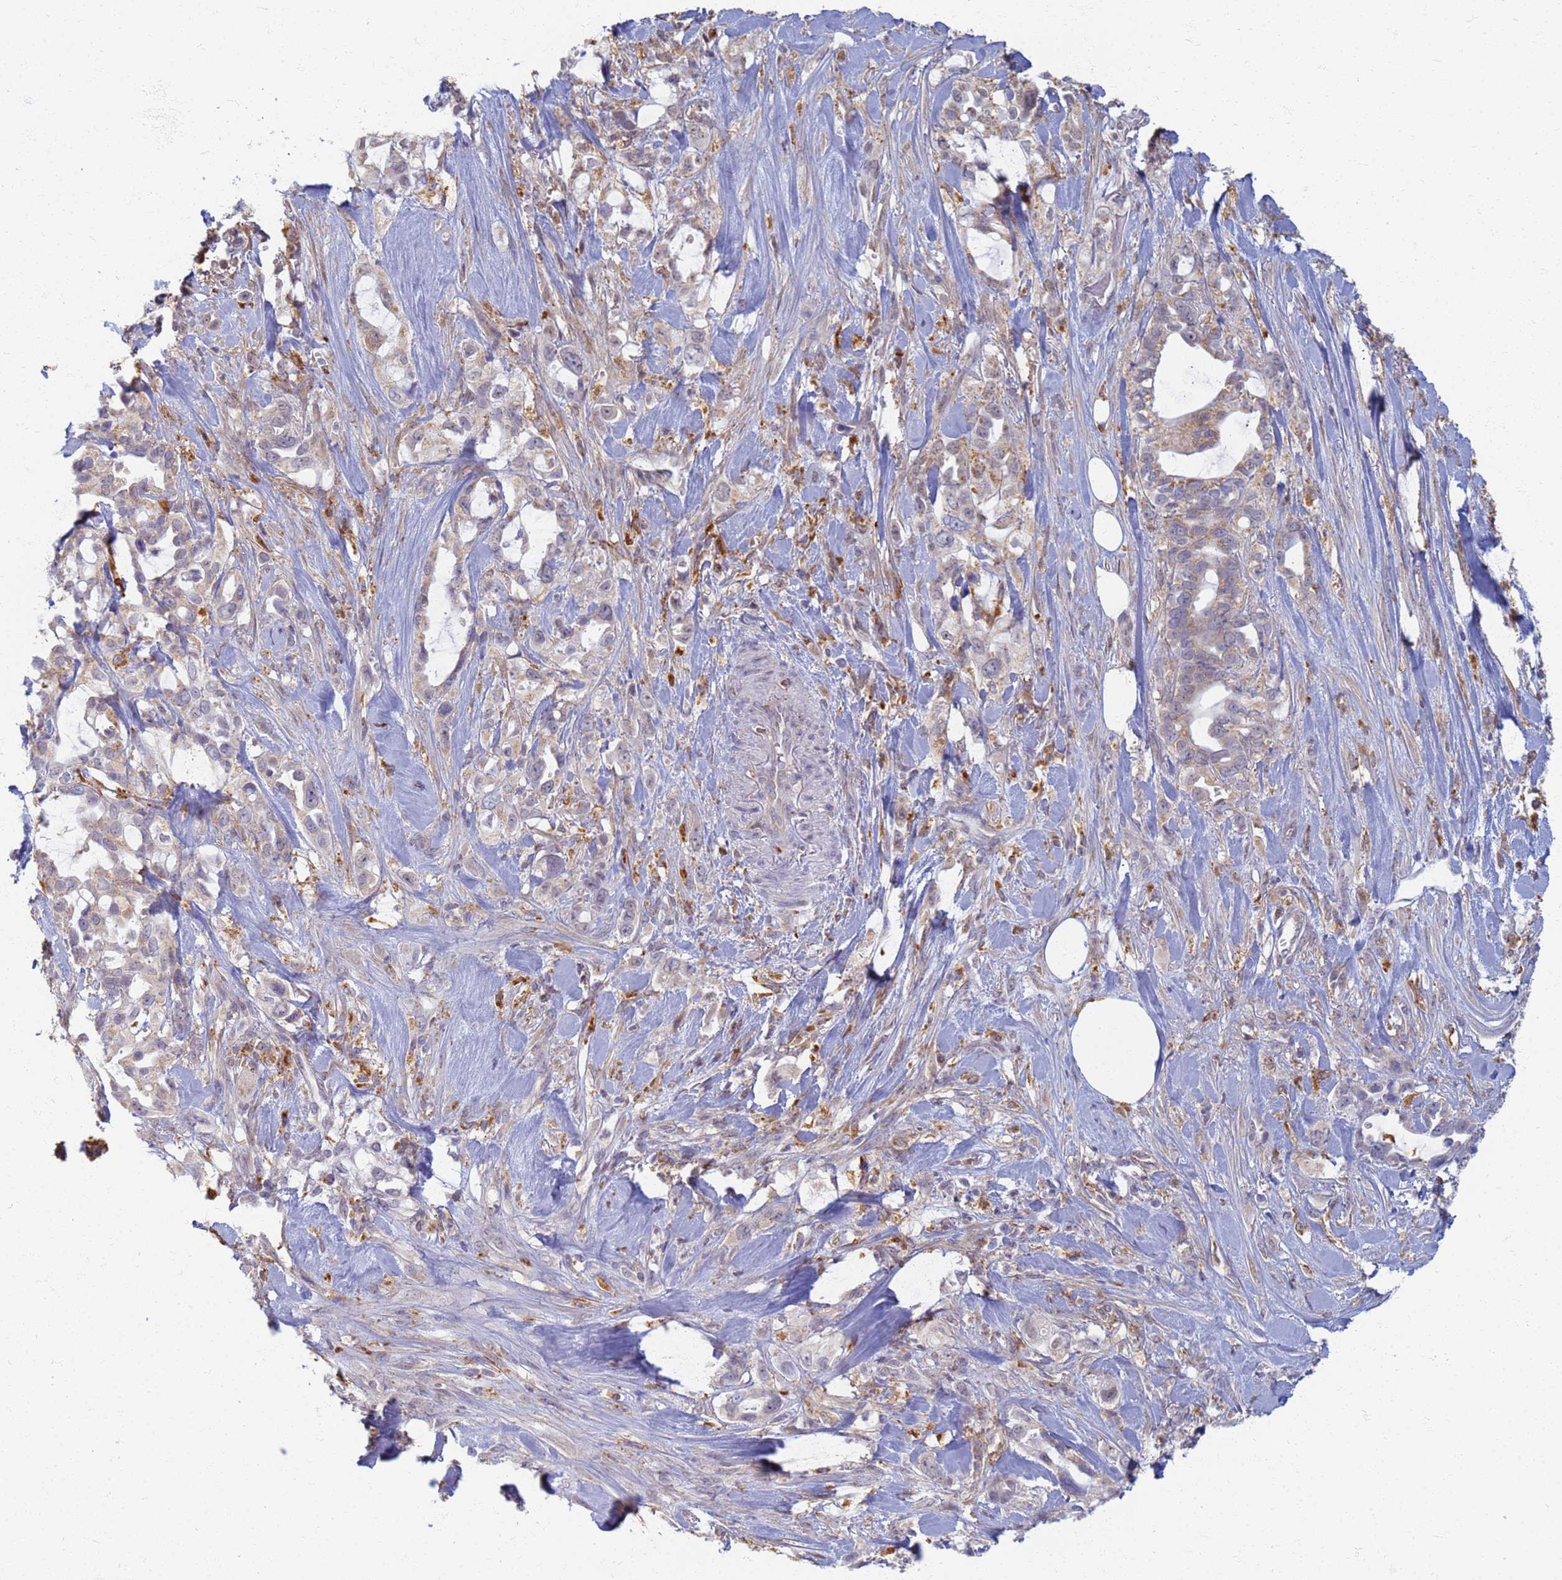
{"staining": {"intensity": "weak", "quantity": "25%-75%", "location": "cytoplasmic/membranous"}, "tissue": "pancreatic cancer", "cell_type": "Tumor cells", "image_type": "cancer", "snomed": [{"axis": "morphology", "description": "Adenocarcinoma, NOS"}, {"axis": "topography", "description": "Pancreas"}], "caption": "Immunohistochemical staining of adenocarcinoma (pancreatic) shows low levels of weak cytoplasmic/membranous positivity in approximately 25%-75% of tumor cells.", "gene": "ATP6V1E1", "patient": {"sex": "female", "age": 61}}